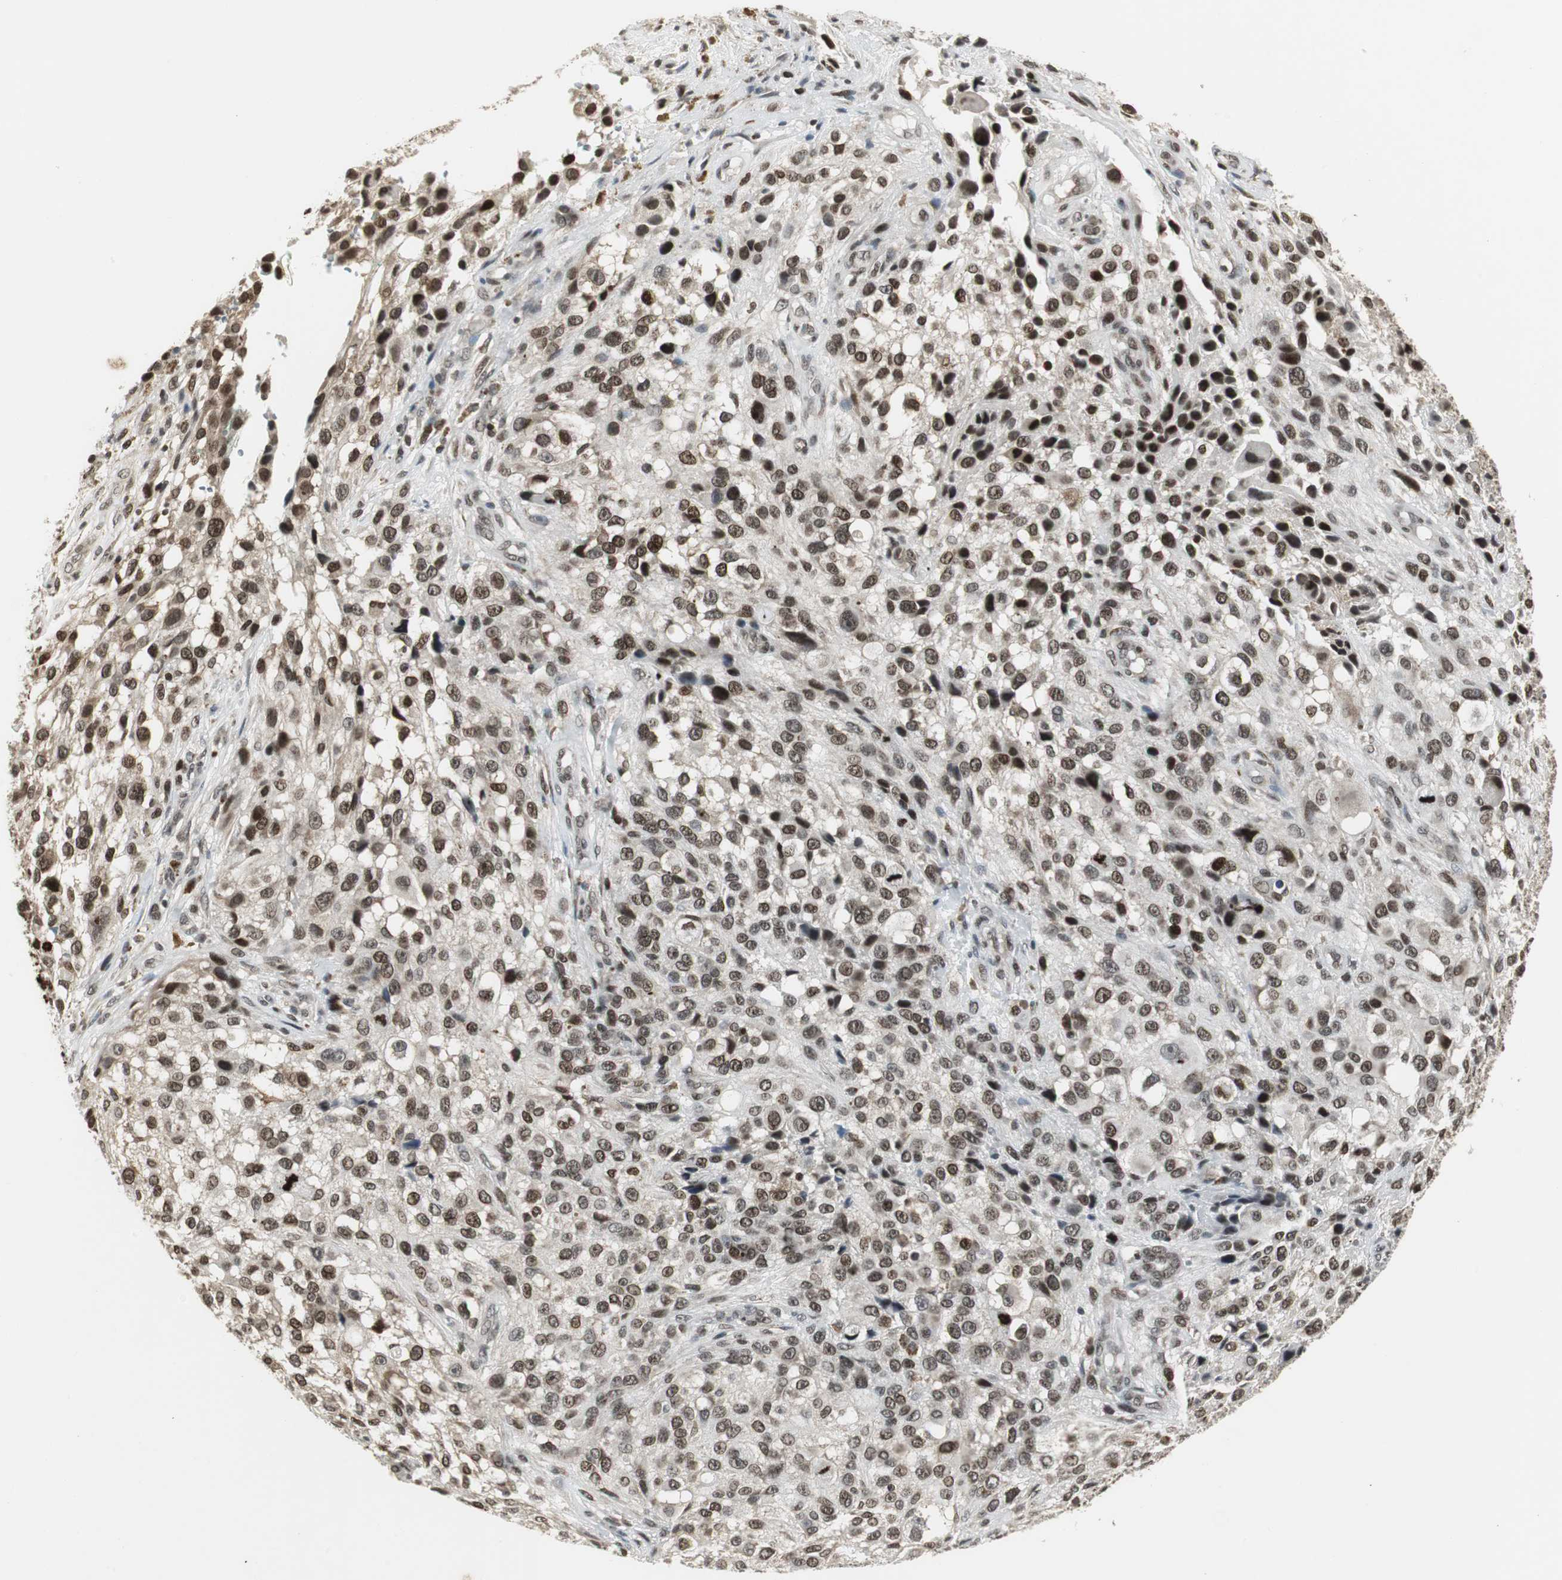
{"staining": {"intensity": "strong", "quantity": ">75%", "location": "nuclear"}, "tissue": "melanoma", "cell_type": "Tumor cells", "image_type": "cancer", "snomed": [{"axis": "morphology", "description": "Necrosis, NOS"}, {"axis": "morphology", "description": "Malignant melanoma, NOS"}, {"axis": "topography", "description": "Skin"}], "caption": "There is high levels of strong nuclear positivity in tumor cells of malignant melanoma, as demonstrated by immunohistochemical staining (brown color).", "gene": "MPG", "patient": {"sex": "female", "age": 87}}